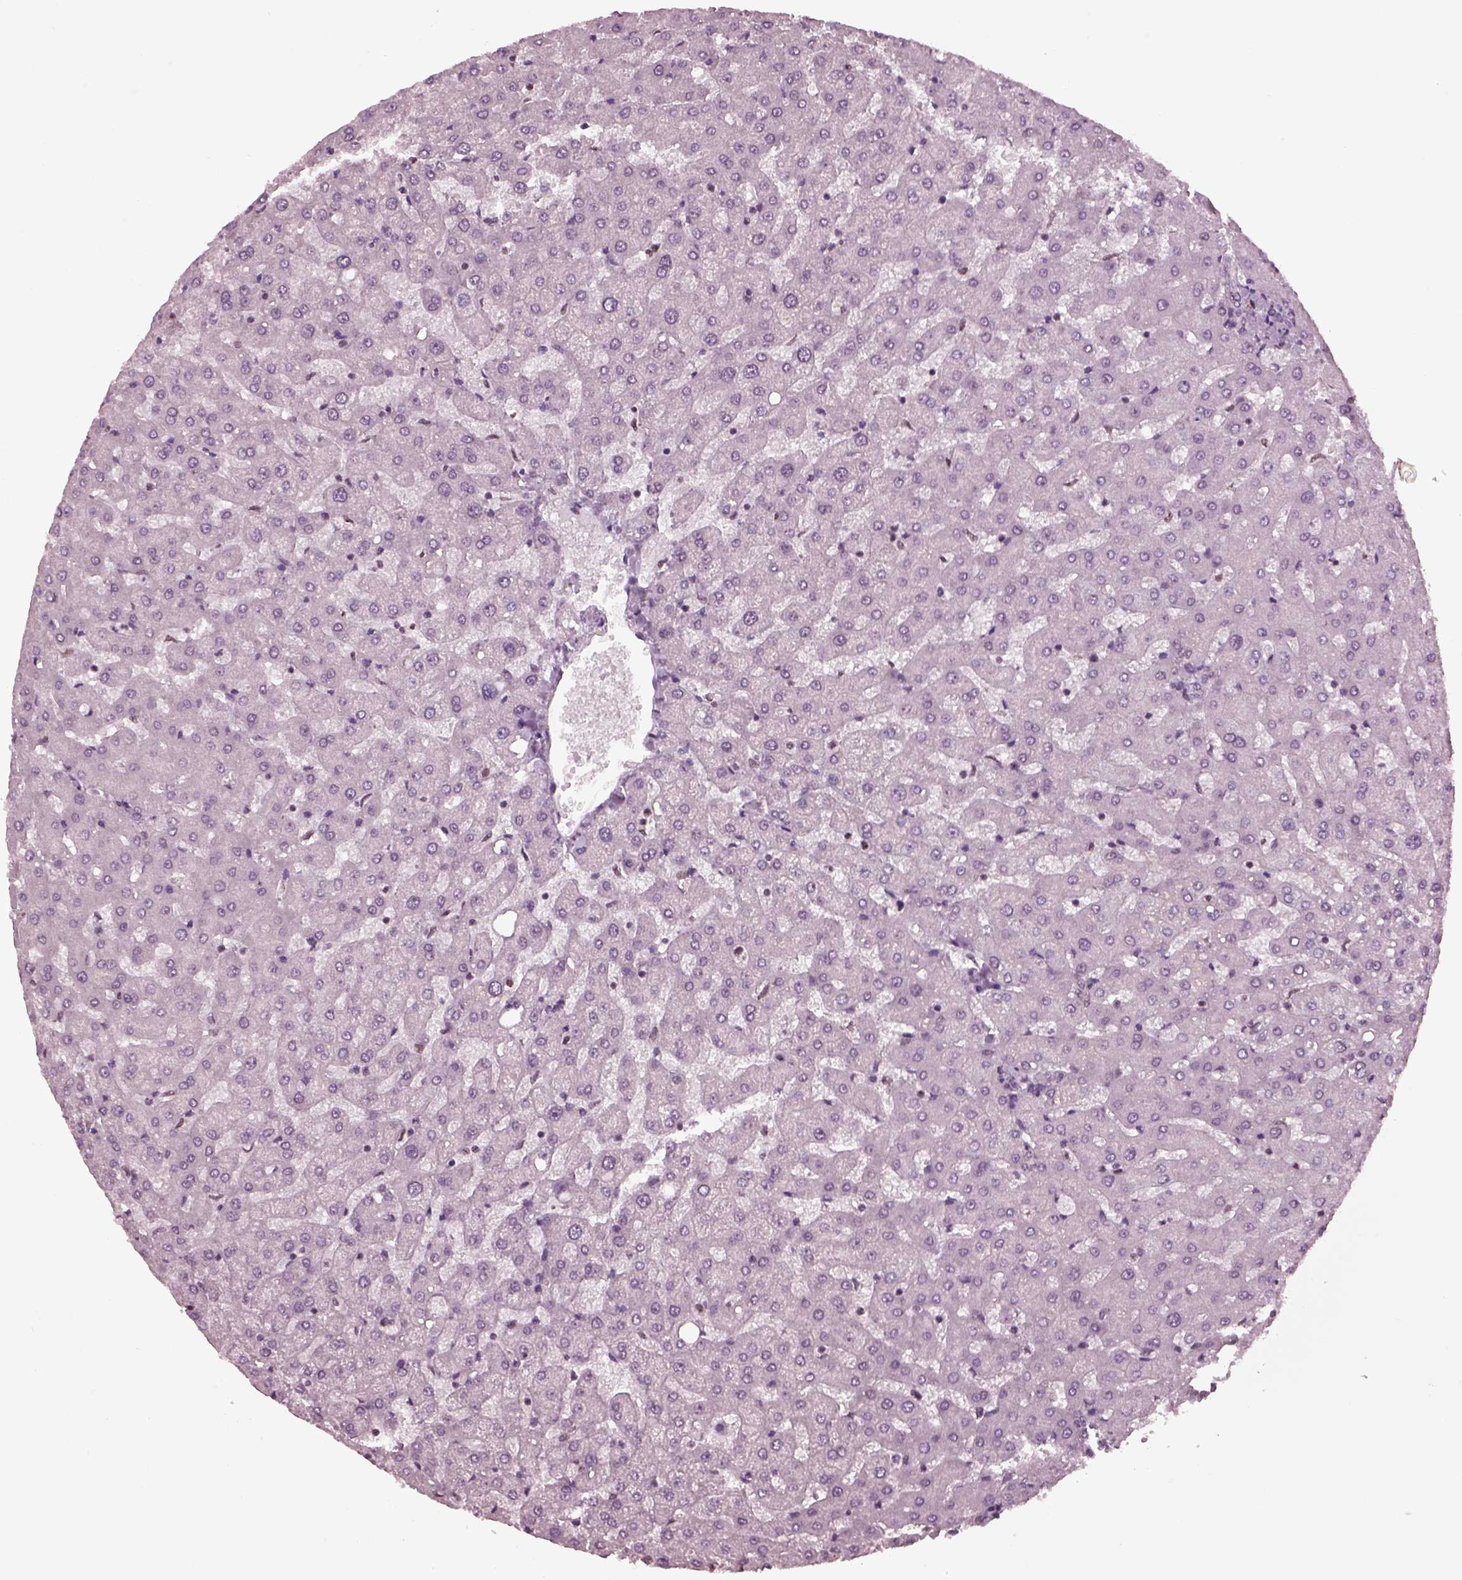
{"staining": {"intensity": "negative", "quantity": "none", "location": "none"}, "tissue": "liver", "cell_type": "Cholangiocytes", "image_type": "normal", "snomed": [{"axis": "morphology", "description": "Normal tissue, NOS"}, {"axis": "topography", "description": "Liver"}], "caption": "Photomicrograph shows no protein staining in cholangiocytes of unremarkable liver.", "gene": "RUVBL2", "patient": {"sex": "female", "age": 50}}